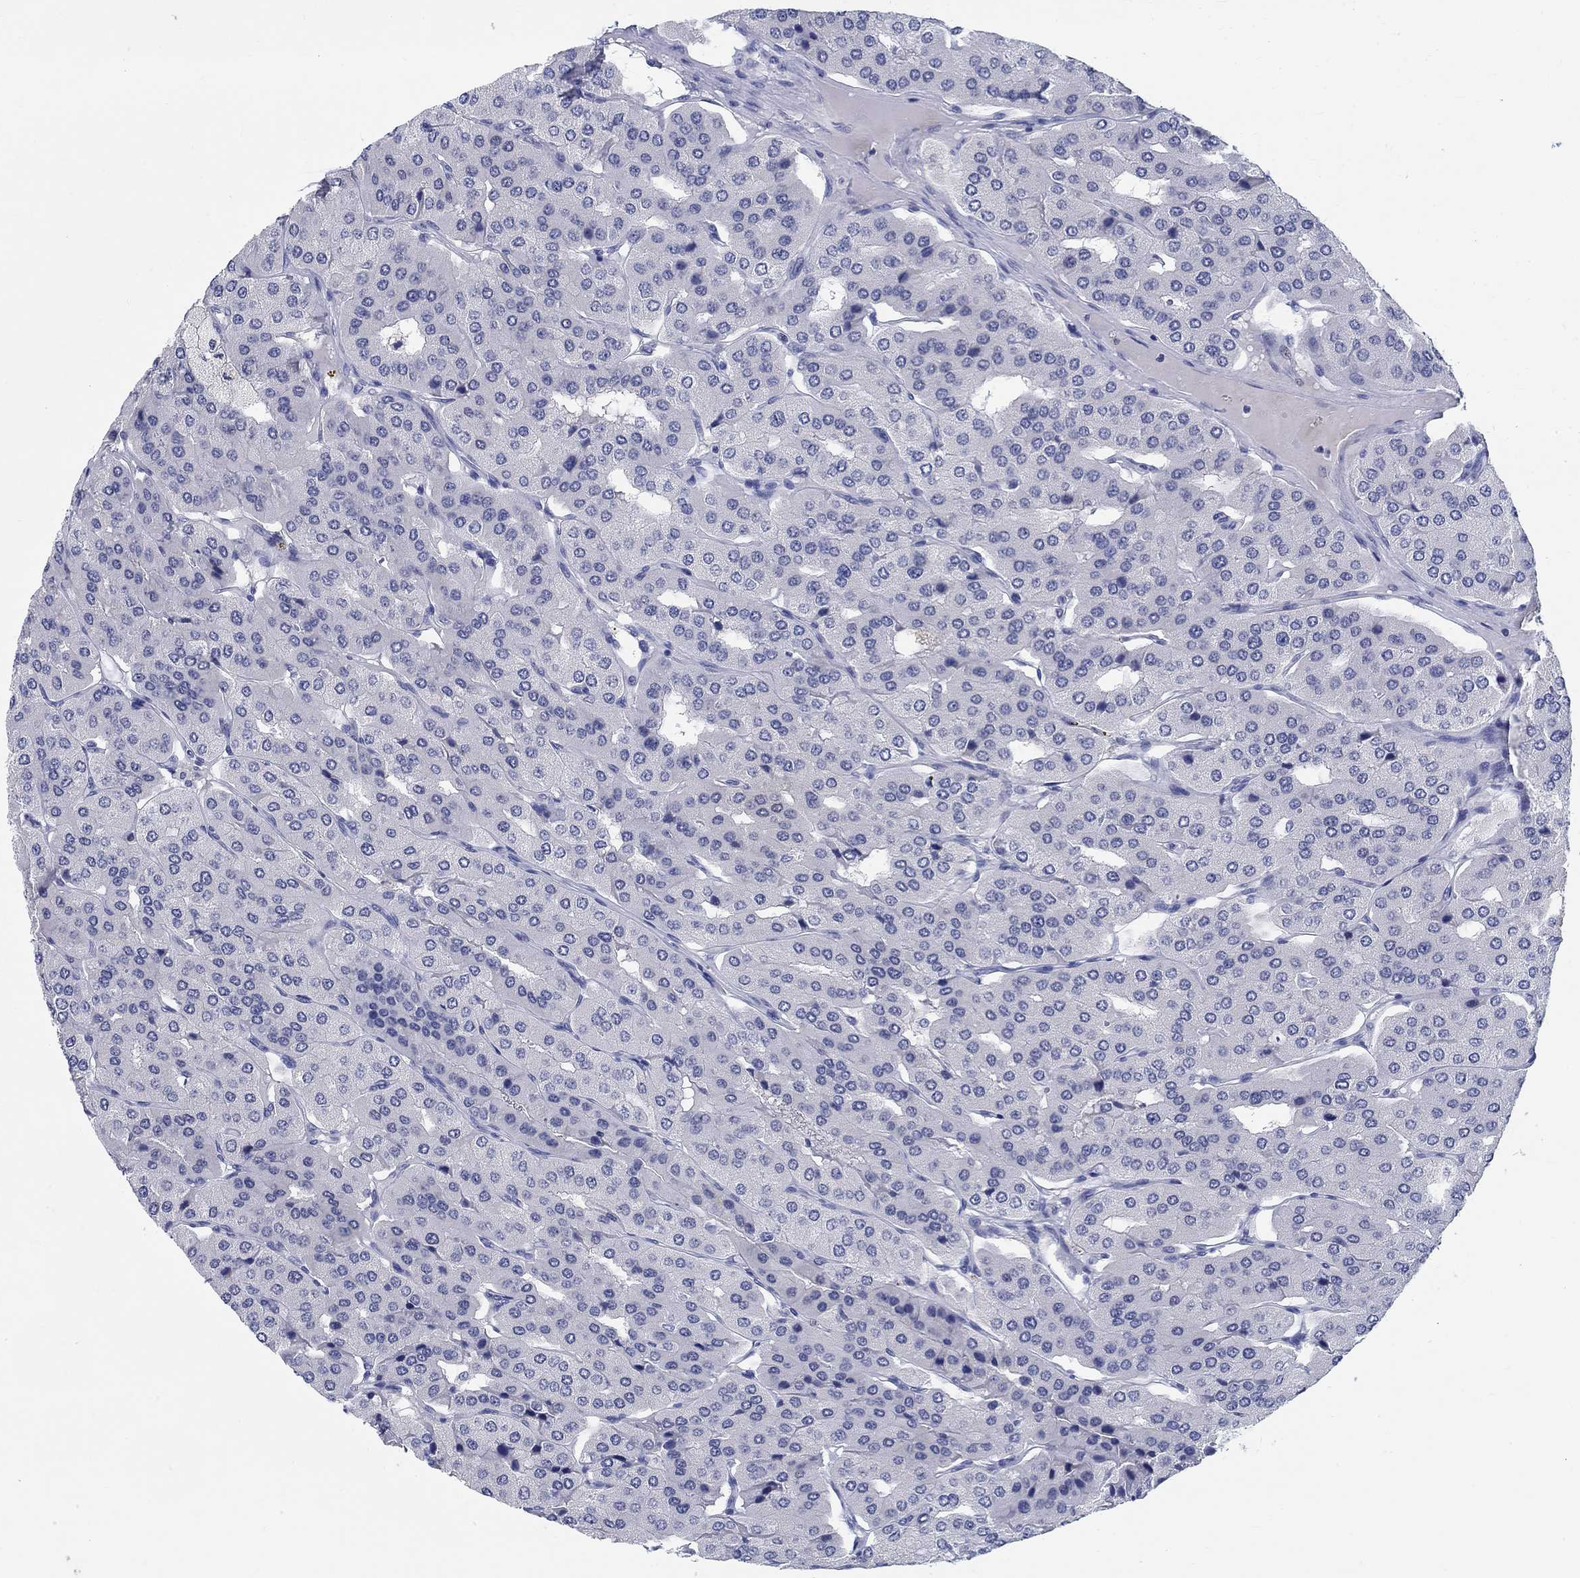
{"staining": {"intensity": "negative", "quantity": "none", "location": "none"}, "tissue": "parathyroid gland", "cell_type": "Glandular cells", "image_type": "normal", "snomed": [{"axis": "morphology", "description": "Normal tissue, NOS"}, {"axis": "morphology", "description": "Adenoma, NOS"}, {"axis": "topography", "description": "Parathyroid gland"}], "caption": "IHC of unremarkable human parathyroid gland reveals no expression in glandular cells.", "gene": "ANKS1B", "patient": {"sex": "female", "age": 86}}